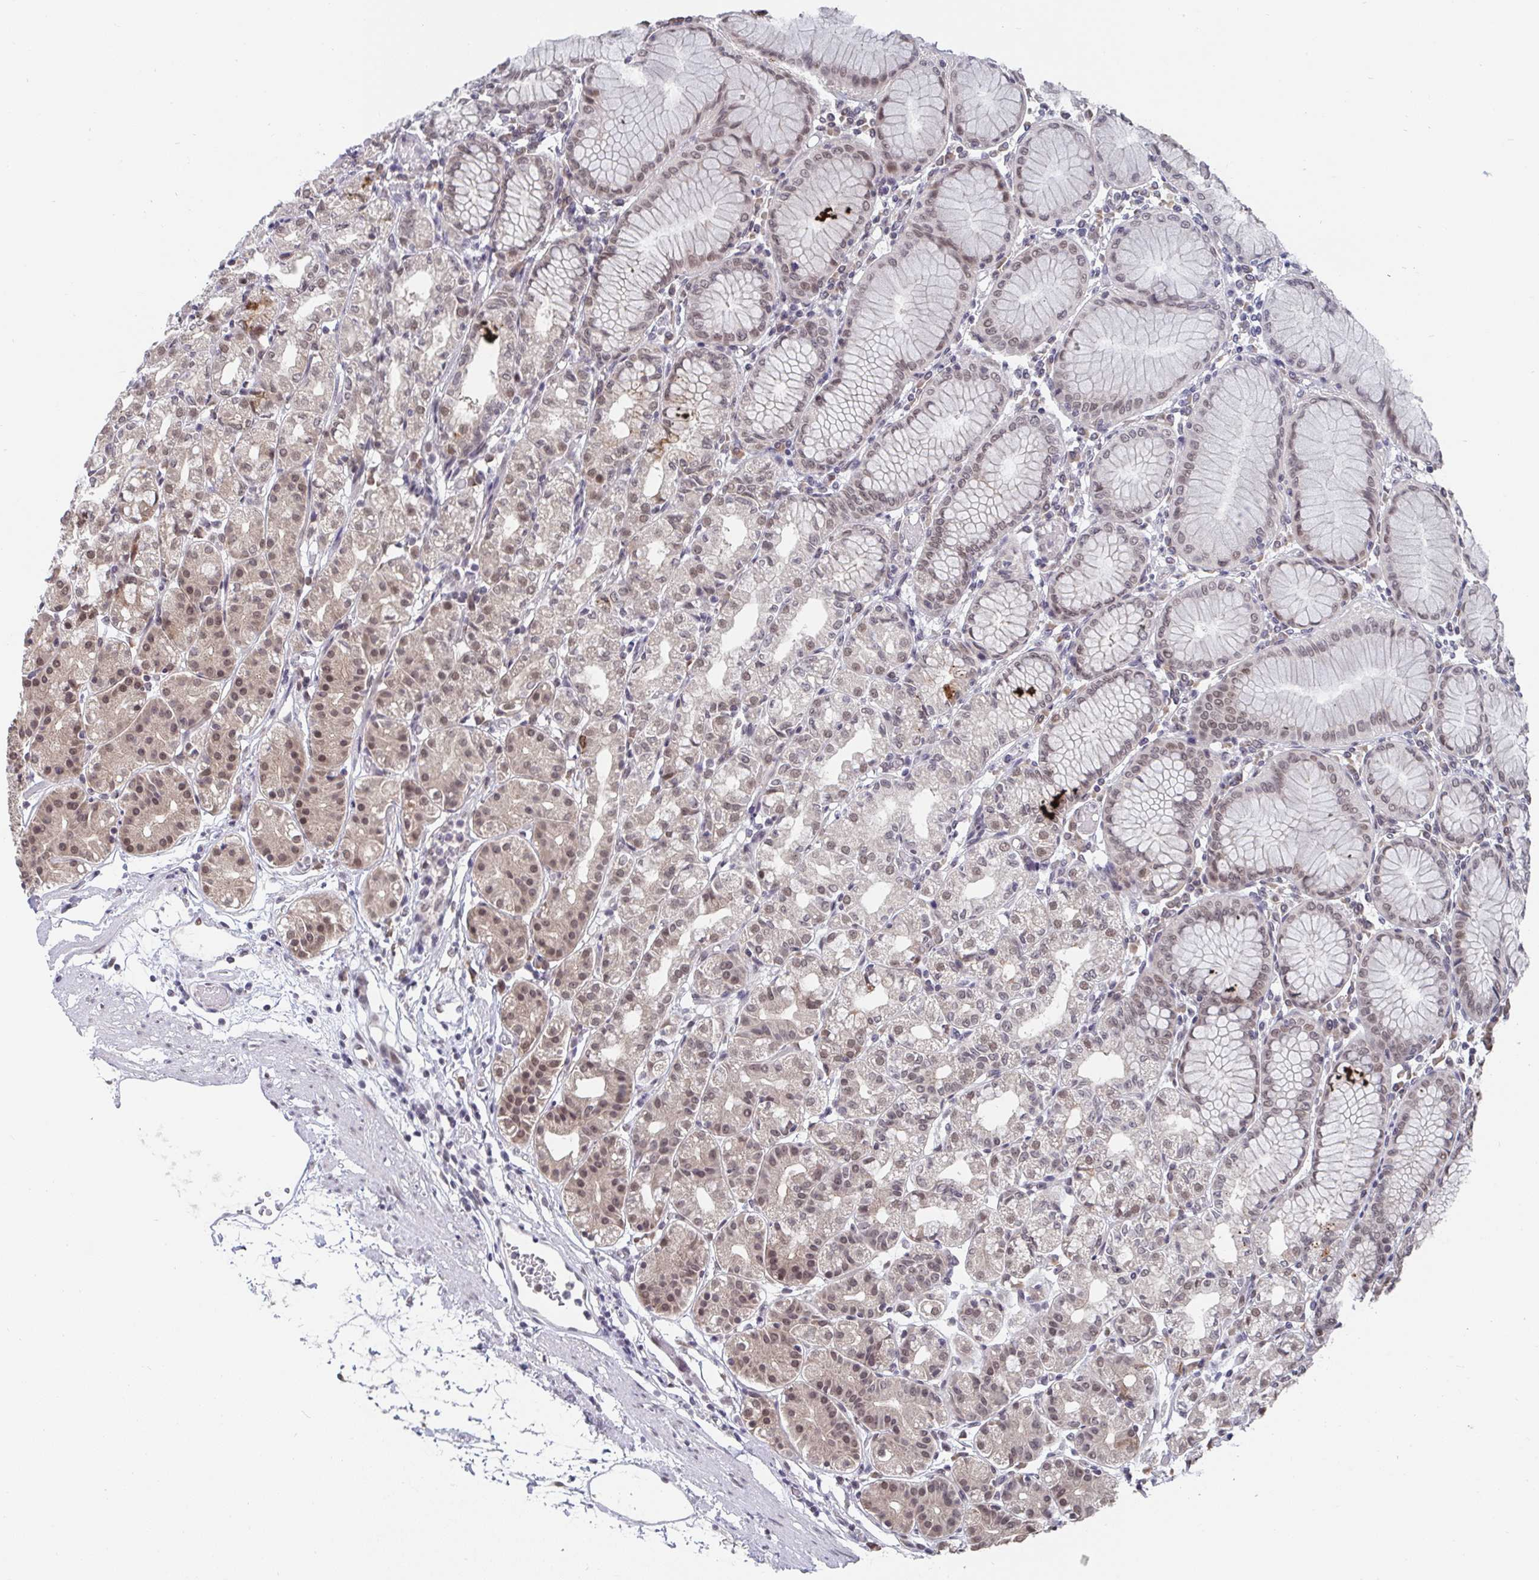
{"staining": {"intensity": "moderate", "quantity": ">75%", "location": "nuclear"}, "tissue": "stomach", "cell_type": "Glandular cells", "image_type": "normal", "snomed": [{"axis": "morphology", "description": "Normal tissue, NOS"}, {"axis": "topography", "description": "Stomach"}], "caption": "Stomach stained for a protein exhibits moderate nuclear positivity in glandular cells. (brown staining indicates protein expression, while blue staining denotes nuclei).", "gene": "JMJD1C", "patient": {"sex": "female", "age": 57}}